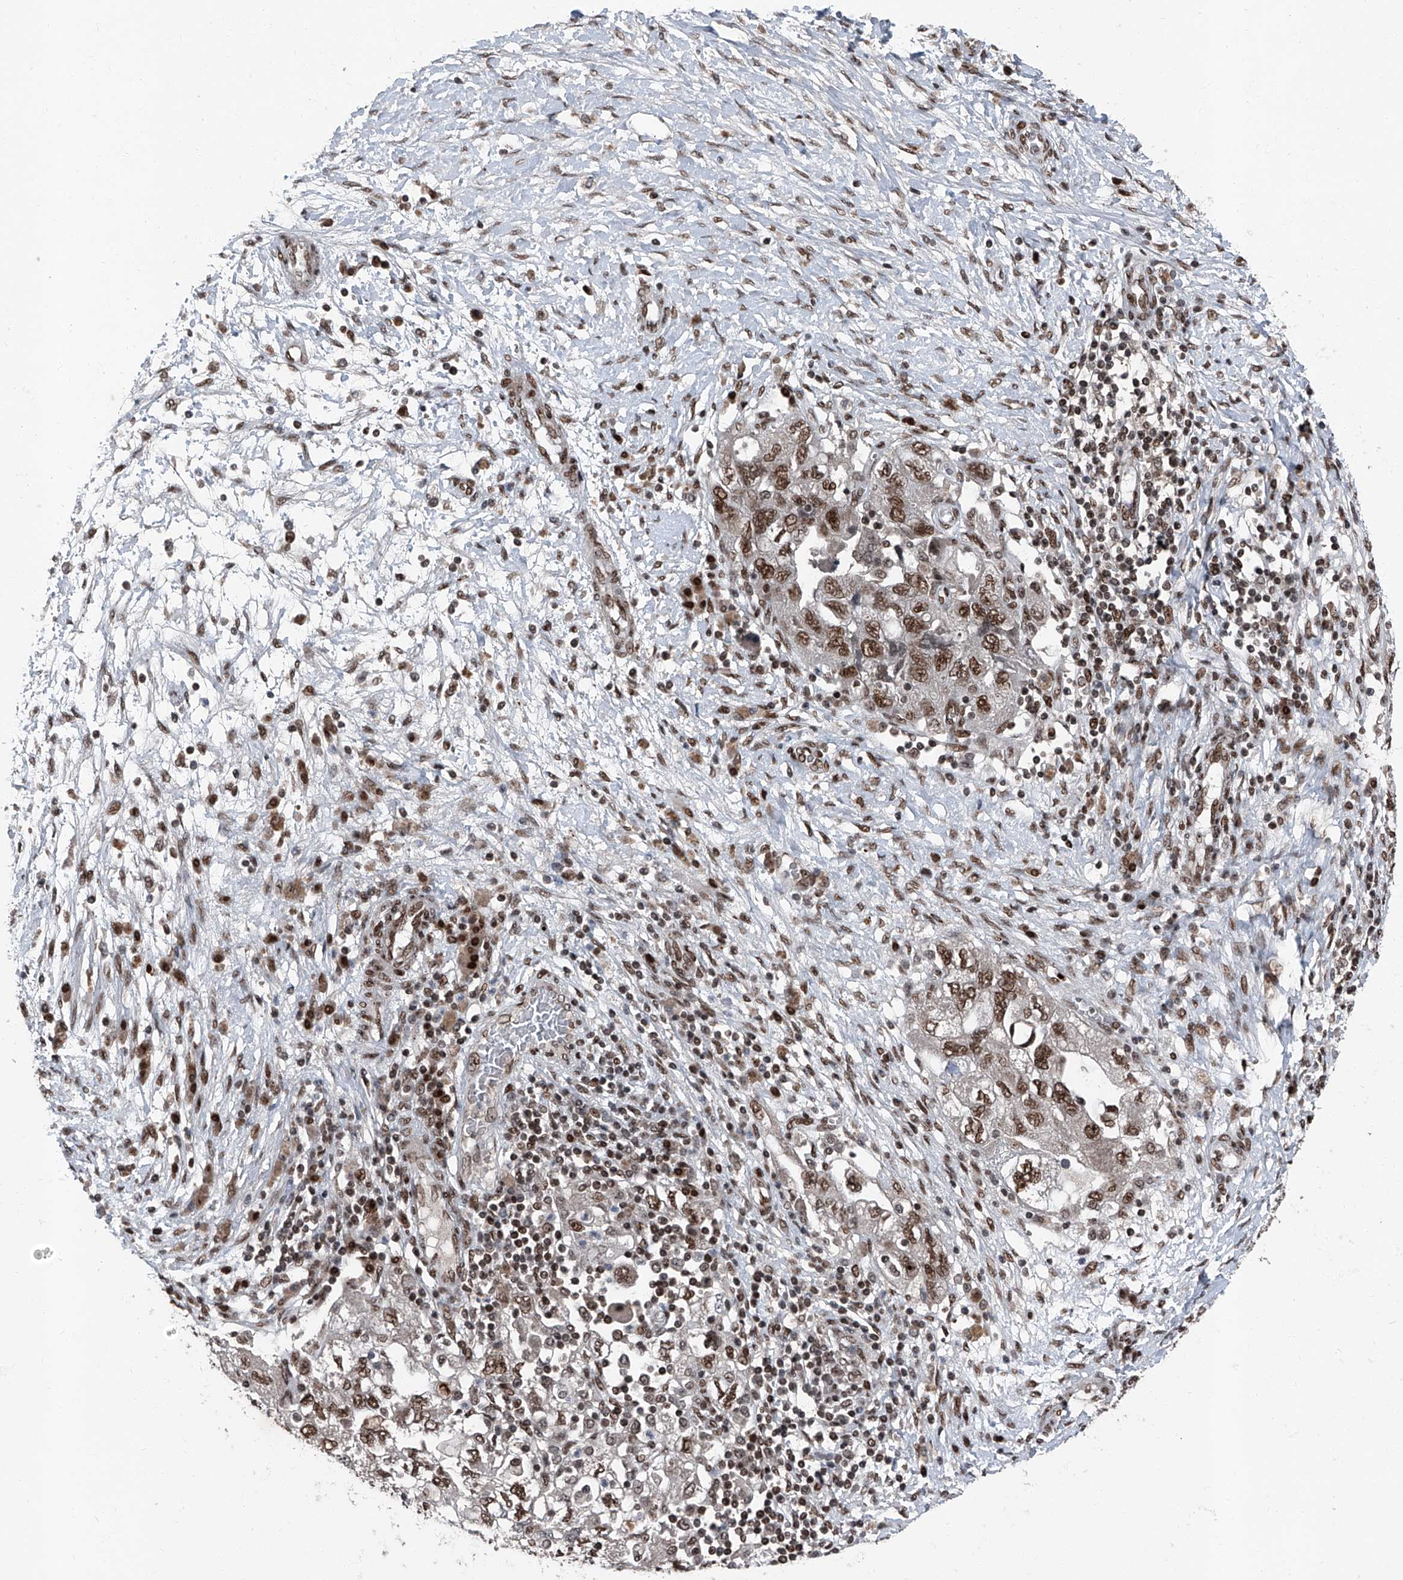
{"staining": {"intensity": "moderate", "quantity": ">75%", "location": "nuclear"}, "tissue": "ovarian cancer", "cell_type": "Tumor cells", "image_type": "cancer", "snomed": [{"axis": "morphology", "description": "Carcinoma, NOS"}, {"axis": "morphology", "description": "Cystadenocarcinoma, serous, NOS"}, {"axis": "topography", "description": "Ovary"}], "caption": "A medium amount of moderate nuclear expression is seen in about >75% of tumor cells in ovarian cancer tissue.", "gene": "BMI1", "patient": {"sex": "female", "age": 69}}